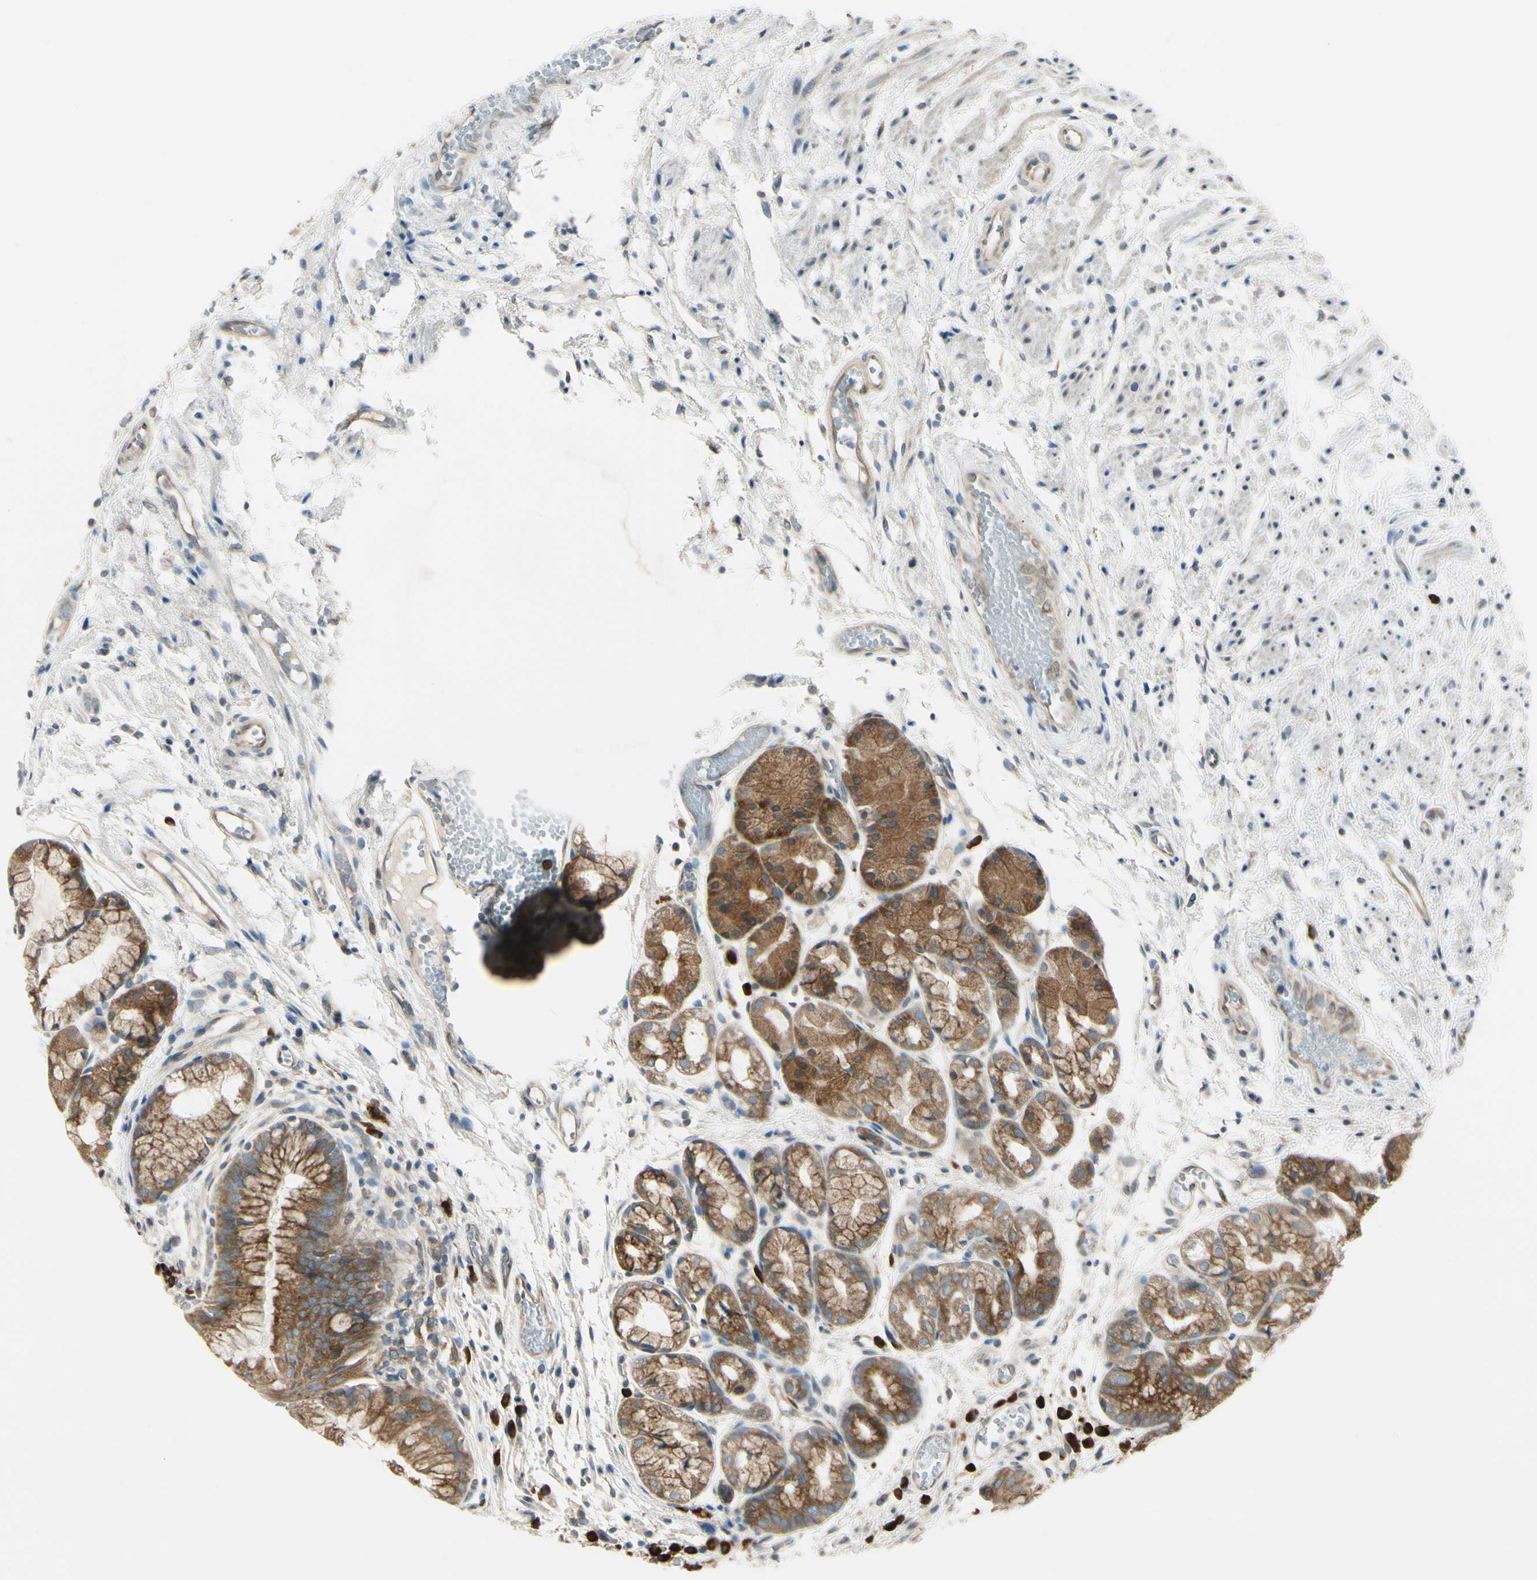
{"staining": {"intensity": "moderate", "quantity": ">75%", "location": "cytoplasmic/membranous"}, "tissue": "stomach", "cell_type": "Glandular cells", "image_type": "normal", "snomed": [{"axis": "morphology", "description": "Normal tissue, NOS"}, {"axis": "topography", "description": "Stomach, upper"}], "caption": "Glandular cells show medium levels of moderate cytoplasmic/membranous expression in approximately >75% of cells in benign human stomach.", "gene": "SELENOS", "patient": {"sex": "male", "age": 72}}